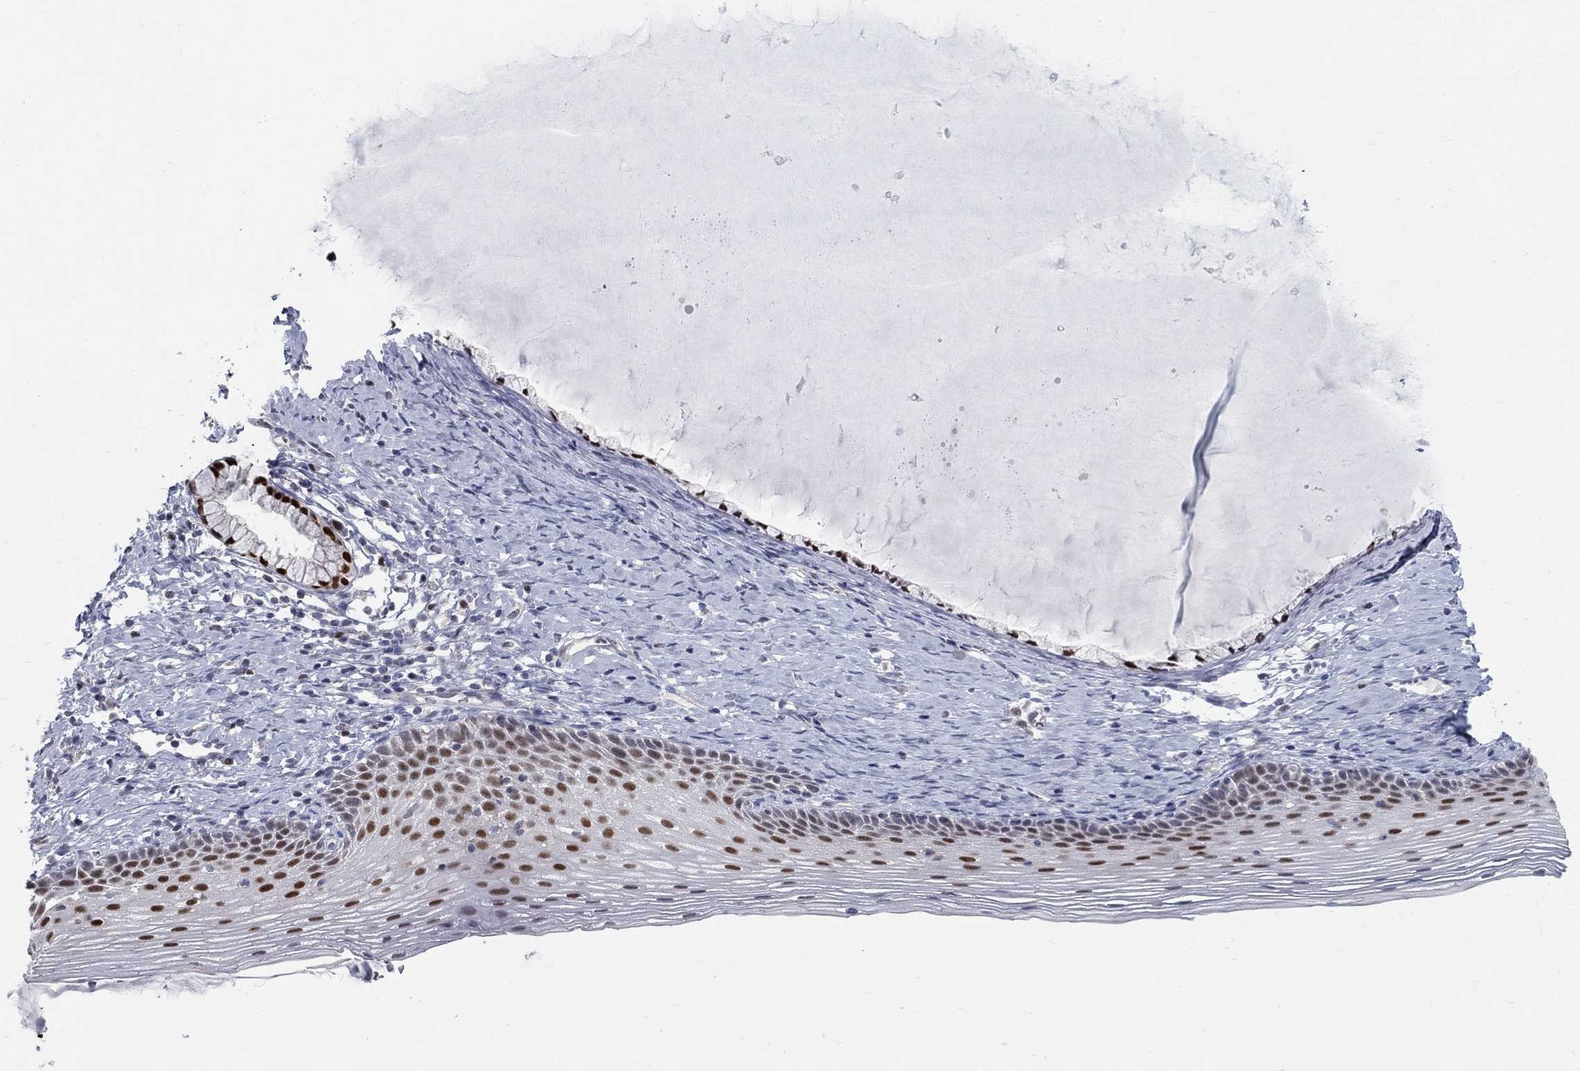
{"staining": {"intensity": "strong", "quantity": "<25%", "location": "nuclear"}, "tissue": "cervix", "cell_type": "Glandular cells", "image_type": "normal", "snomed": [{"axis": "morphology", "description": "Normal tissue, NOS"}, {"axis": "topography", "description": "Cervix"}], "caption": "Immunohistochemistry of benign human cervix shows medium levels of strong nuclear expression in about <25% of glandular cells.", "gene": "GCFC2", "patient": {"sex": "female", "age": 39}}